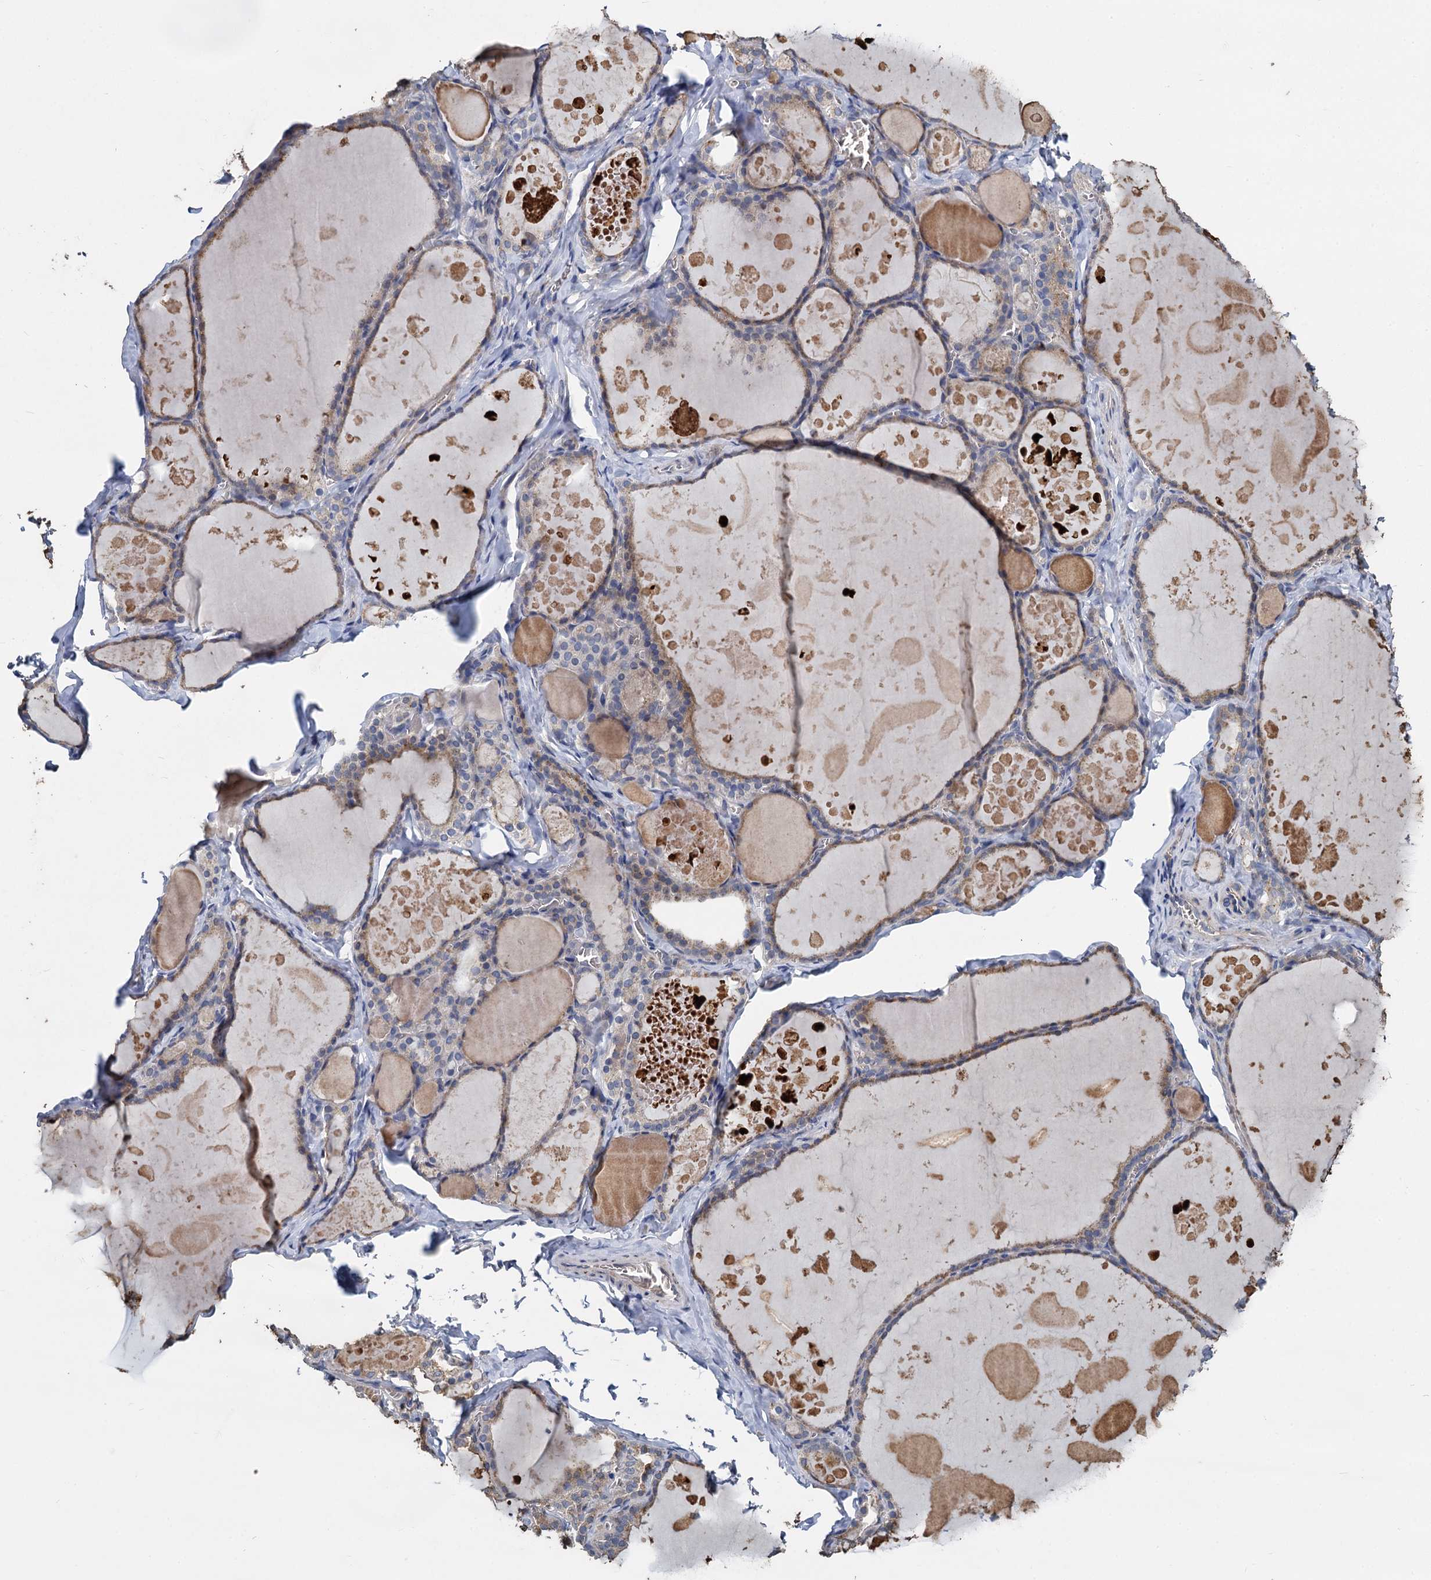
{"staining": {"intensity": "weak", "quantity": "25%-75%", "location": "cytoplasmic/membranous"}, "tissue": "thyroid gland", "cell_type": "Glandular cells", "image_type": "normal", "snomed": [{"axis": "morphology", "description": "Normal tissue, NOS"}, {"axis": "topography", "description": "Thyroid gland"}], "caption": "Glandular cells exhibit low levels of weak cytoplasmic/membranous staining in about 25%-75% of cells in benign thyroid gland. The staining was performed using DAB (3,3'-diaminobenzidine), with brown indicating positive protein expression. Nuclei are stained blue with hematoxylin.", "gene": "TCTN2", "patient": {"sex": "male", "age": 56}}